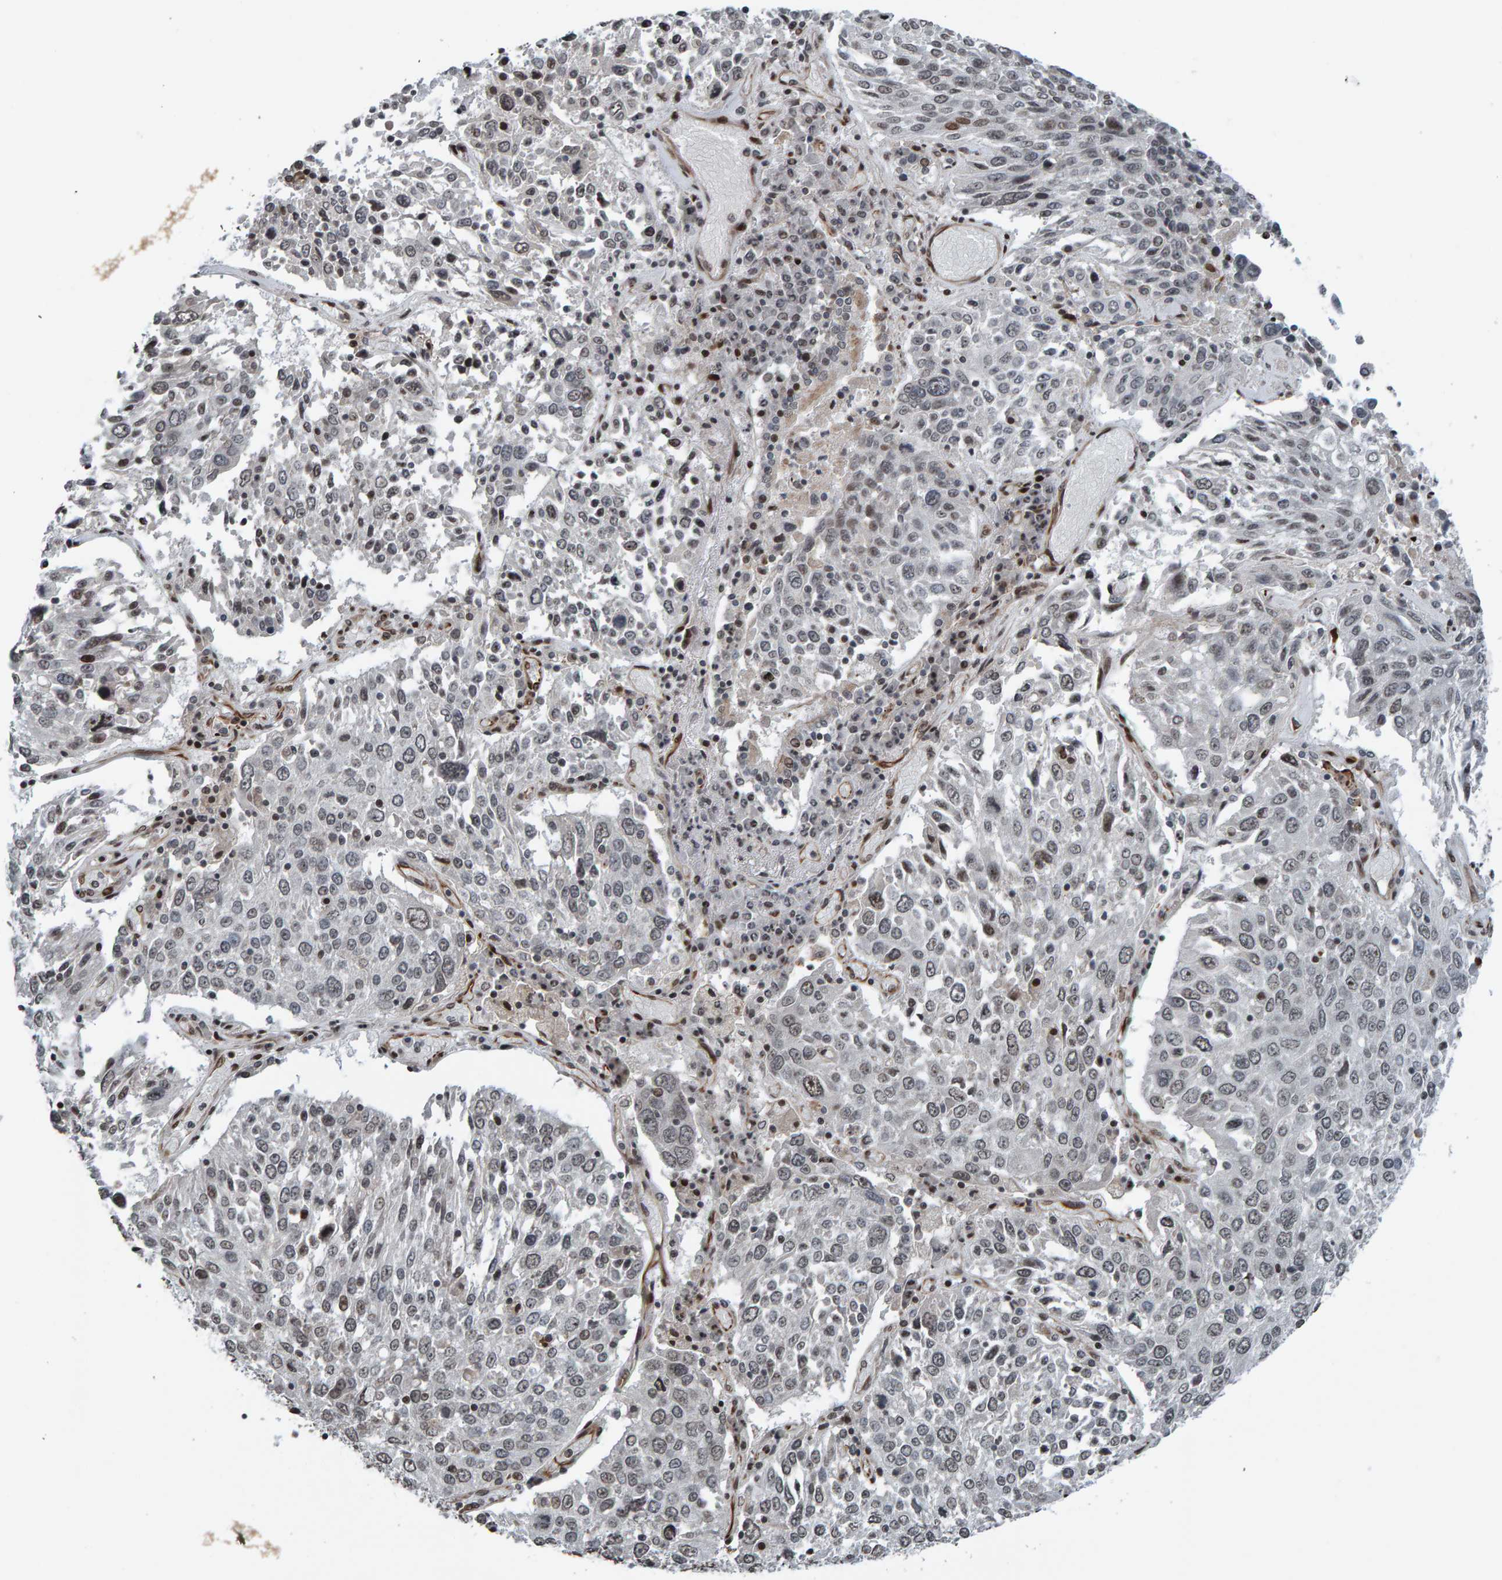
{"staining": {"intensity": "weak", "quantity": "<25%", "location": "nuclear"}, "tissue": "lung cancer", "cell_type": "Tumor cells", "image_type": "cancer", "snomed": [{"axis": "morphology", "description": "Squamous cell carcinoma, NOS"}, {"axis": "topography", "description": "Lung"}], "caption": "Micrograph shows no significant protein expression in tumor cells of lung cancer (squamous cell carcinoma). The staining was performed using DAB to visualize the protein expression in brown, while the nuclei were stained in blue with hematoxylin (Magnification: 20x).", "gene": "ZNF366", "patient": {"sex": "male", "age": 65}}